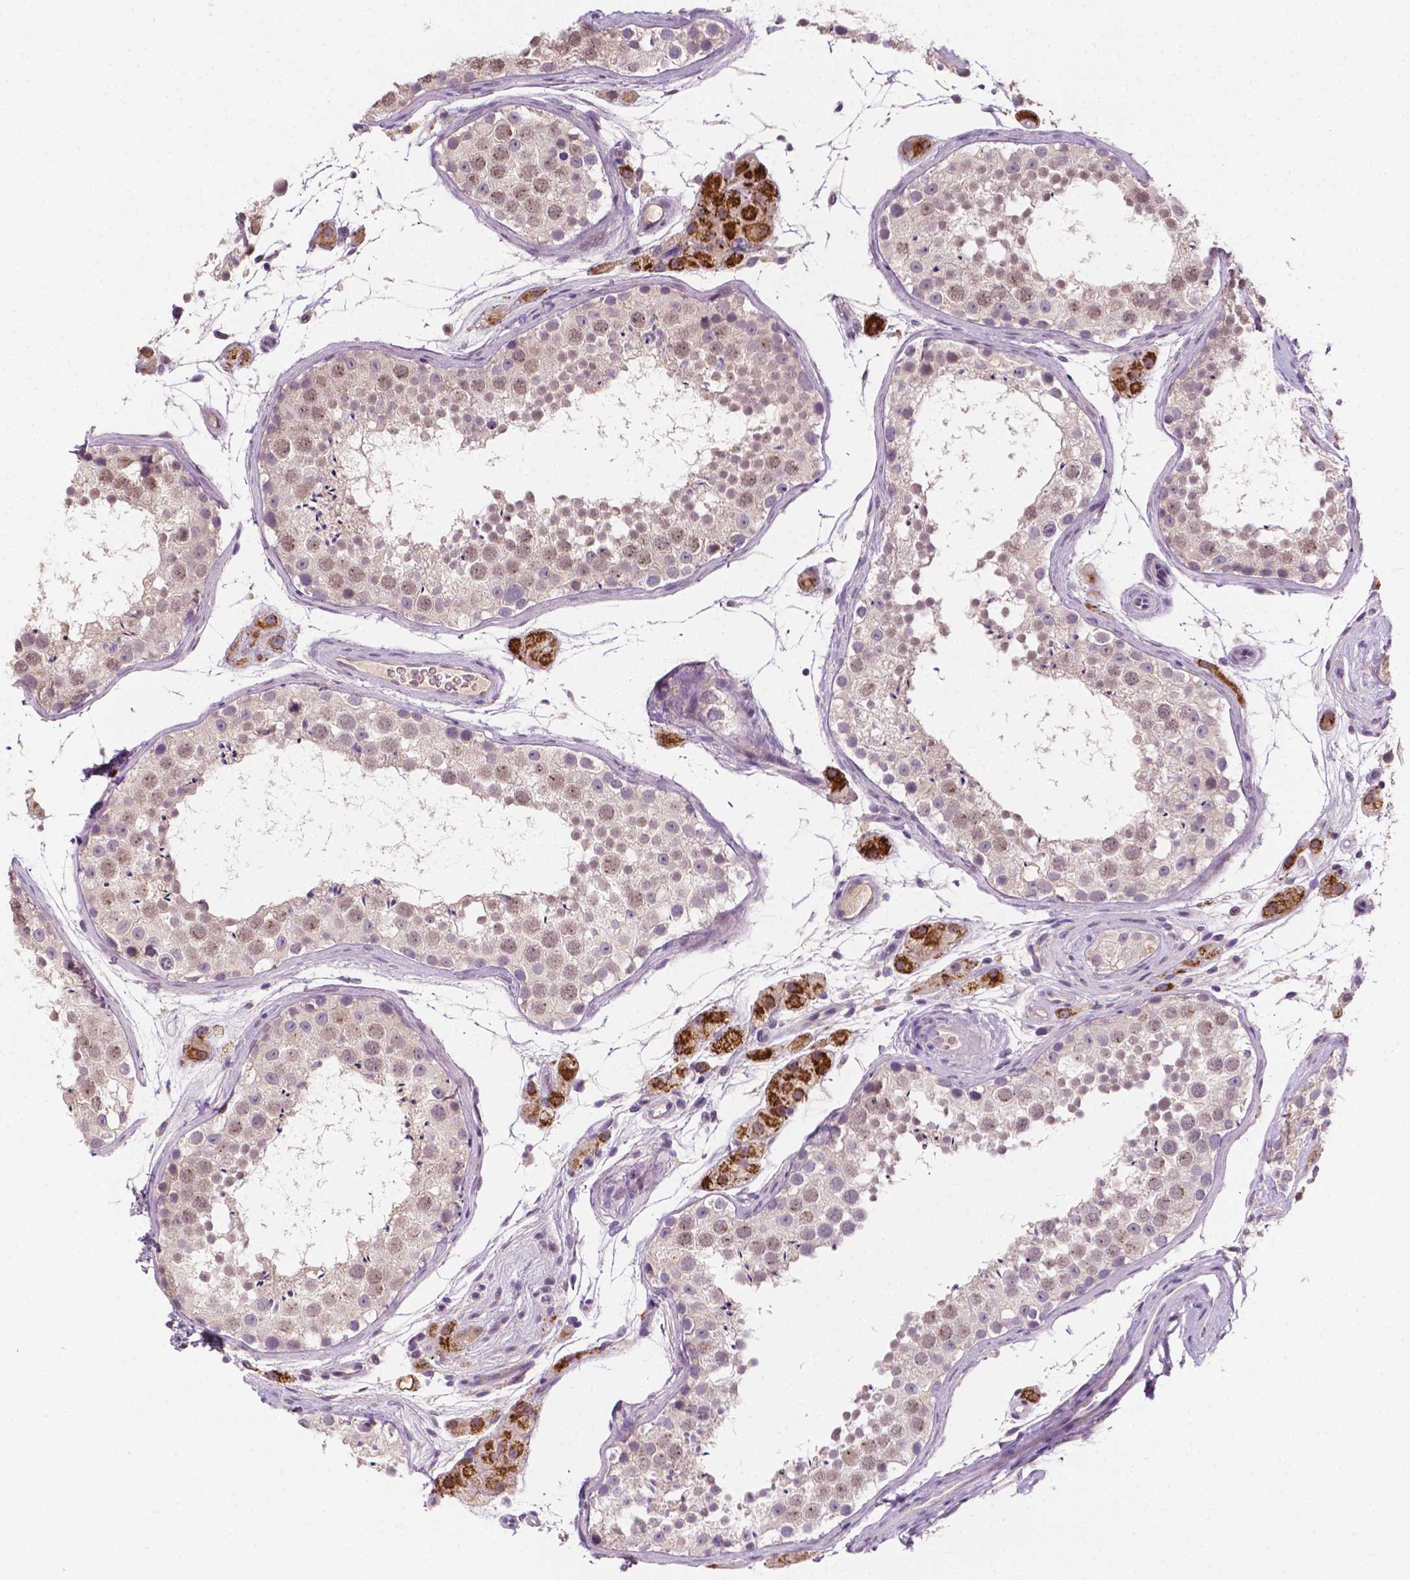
{"staining": {"intensity": "negative", "quantity": "none", "location": "none"}, "tissue": "testis", "cell_type": "Cells in seminiferous ducts", "image_type": "normal", "snomed": [{"axis": "morphology", "description": "Normal tissue, NOS"}, {"axis": "topography", "description": "Testis"}], "caption": "Immunohistochemistry (IHC) histopathology image of normal human testis stained for a protein (brown), which demonstrates no expression in cells in seminiferous ducts. (DAB immunohistochemistry with hematoxylin counter stain).", "gene": "MROH6", "patient": {"sex": "male", "age": 41}}